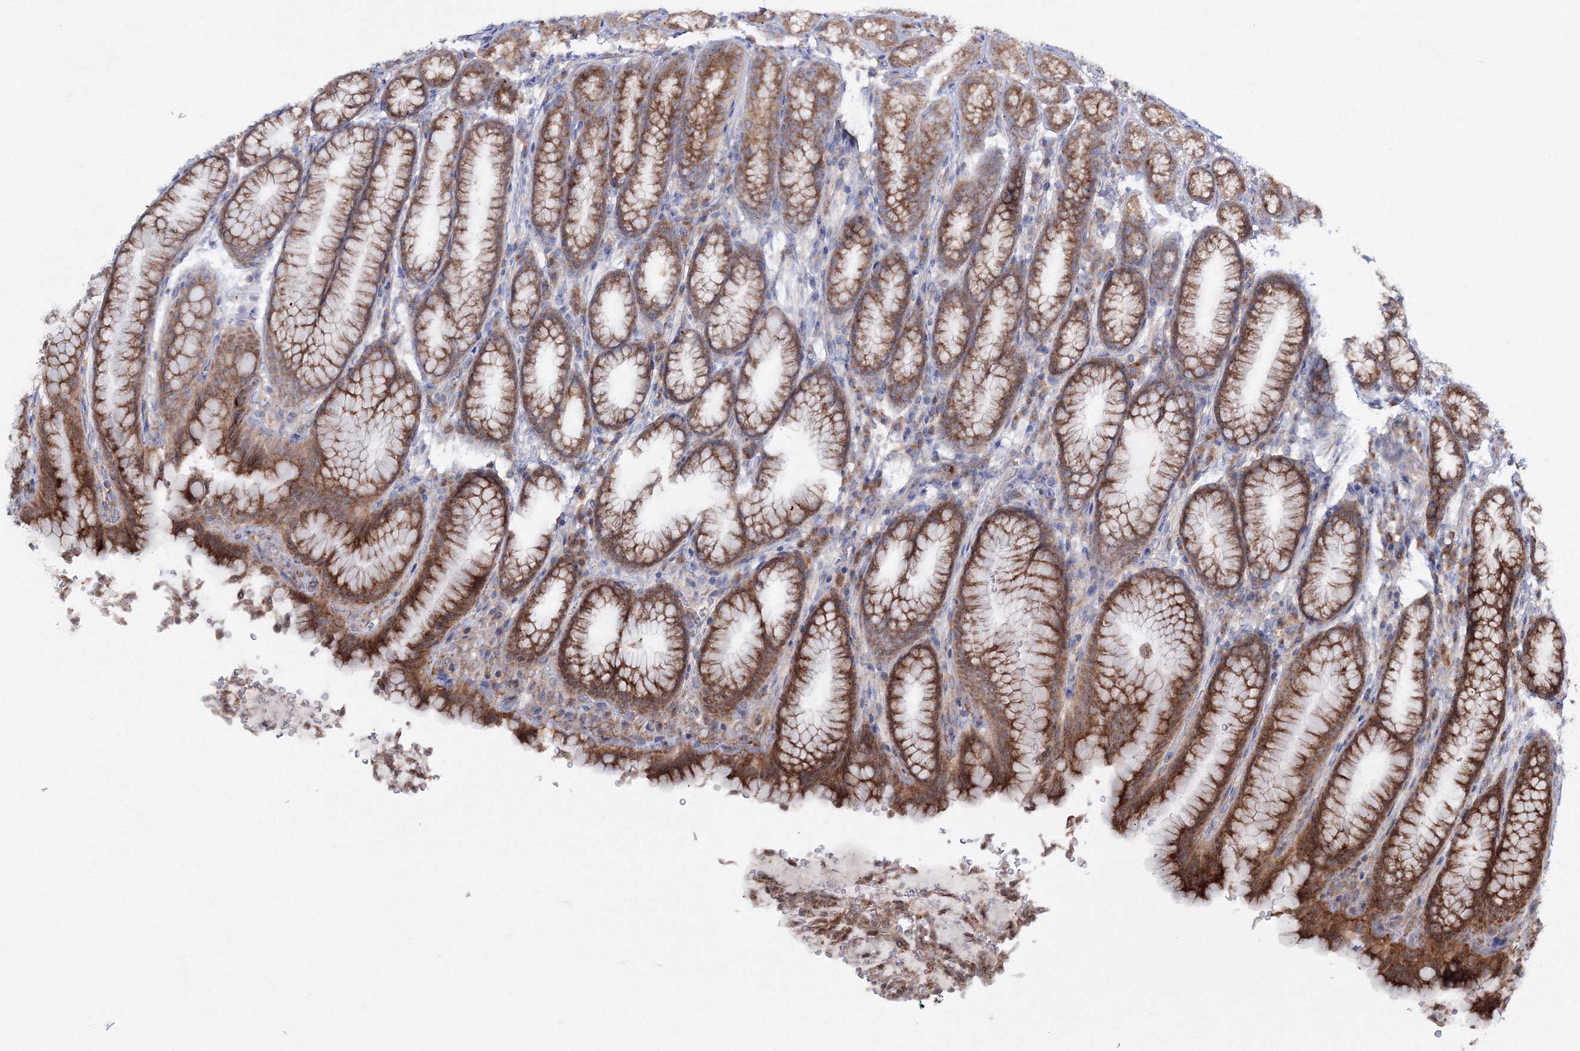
{"staining": {"intensity": "strong", "quantity": ">75%", "location": "cytoplasmic/membranous"}, "tissue": "stomach", "cell_type": "Glandular cells", "image_type": "normal", "snomed": [{"axis": "morphology", "description": "Normal tissue, NOS"}, {"axis": "topography", "description": "Stomach"}], "caption": "Protein staining displays strong cytoplasmic/membranous staining in about >75% of glandular cells in benign stomach. The staining was performed using DAB (3,3'-diaminobenzidine), with brown indicating positive protein expression. Nuclei are stained blue with hematoxylin.", "gene": "PEX13", "patient": {"sex": "male", "age": 42}}